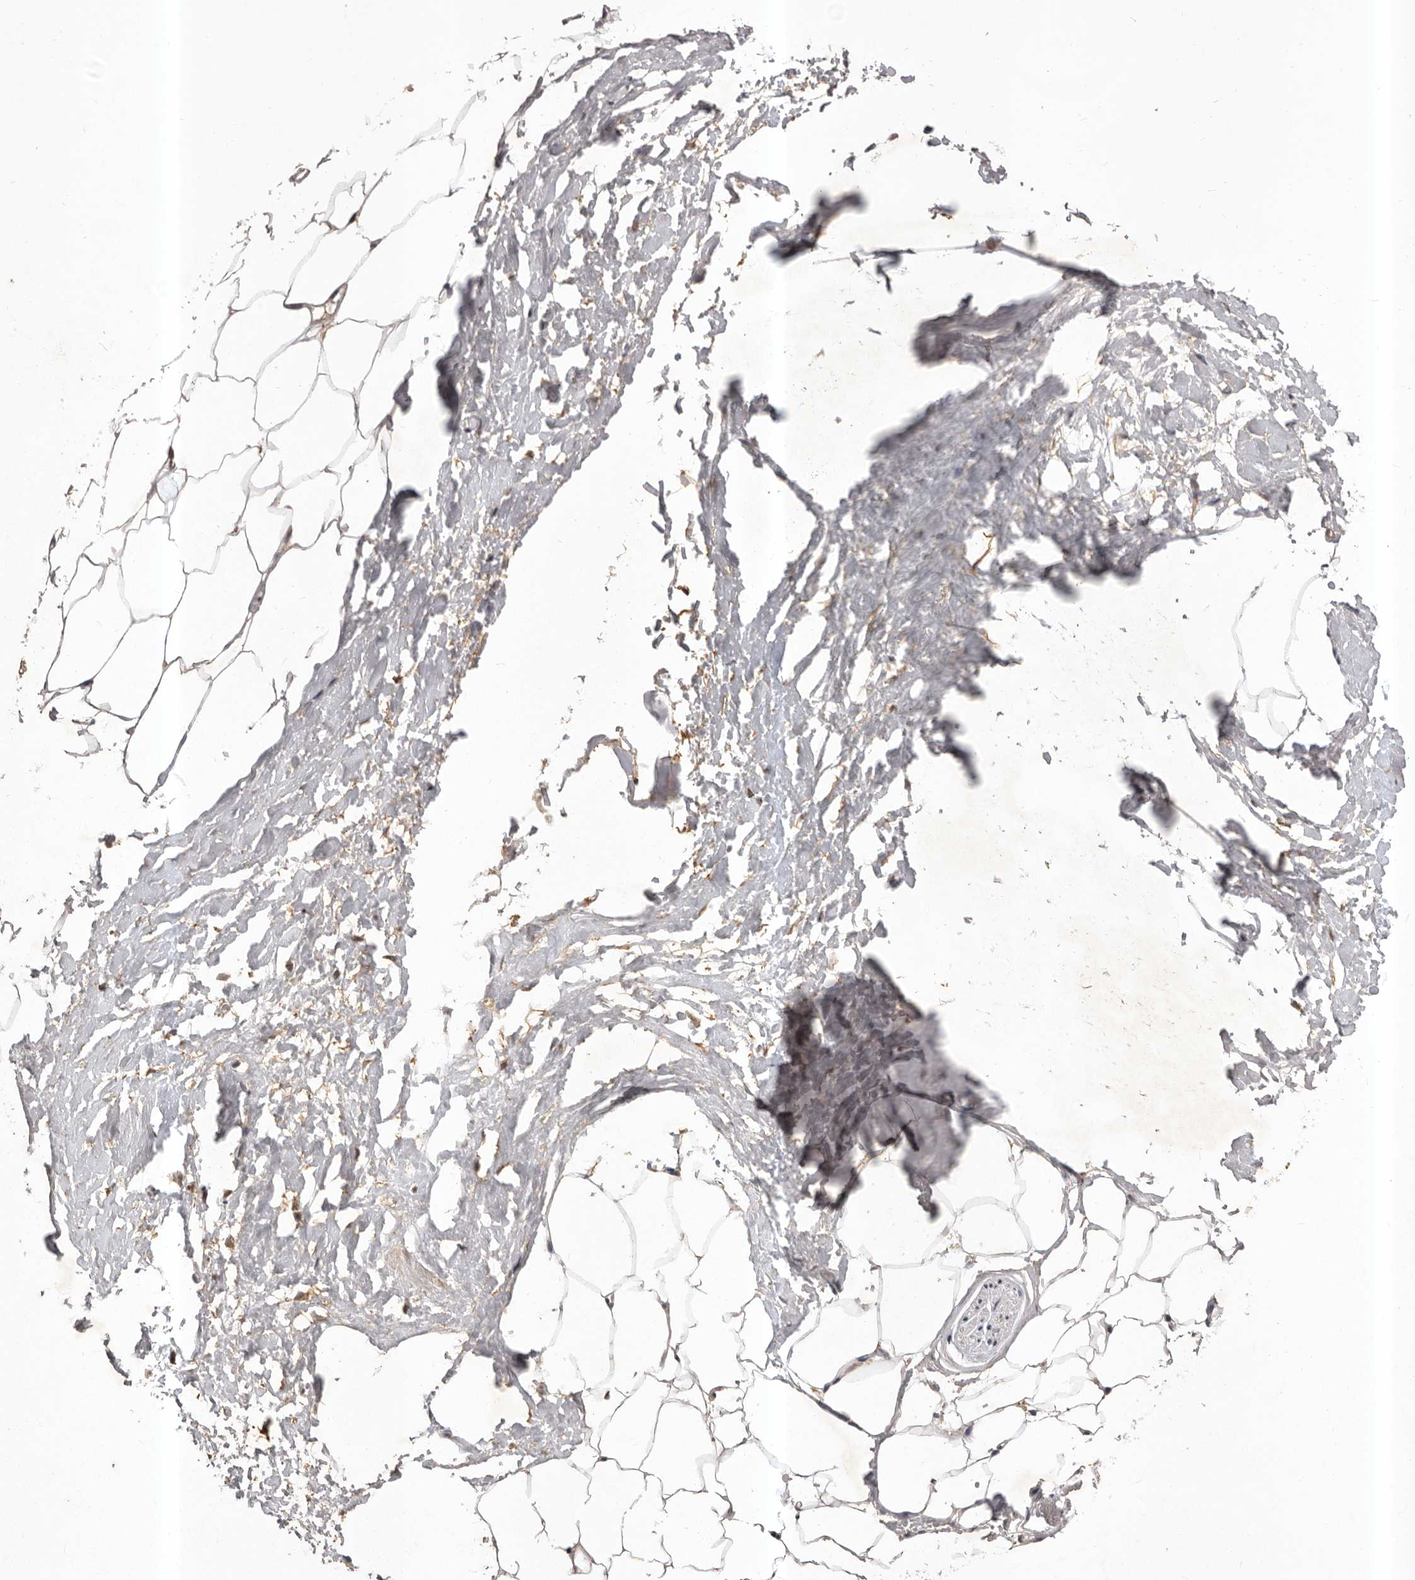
{"staining": {"intensity": "moderate", "quantity": ">75%", "location": "cytoplasmic/membranous"}, "tissue": "adipose tissue", "cell_type": "Adipocytes", "image_type": "normal", "snomed": [{"axis": "morphology", "description": "Normal tissue, NOS"}, {"axis": "morphology", "description": "Adenocarcinoma, Low grade"}, {"axis": "topography", "description": "Prostate"}, {"axis": "topography", "description": "Peripheral nerve tissue"}], "caption": "Human adipose tissue stained with a brown dye shows moderate cytoplasmic/membranous positive positivity in about >75% of adipocytes.", "gene": "GLIPR2", "patient": {"sex": "male", "age": 63}}